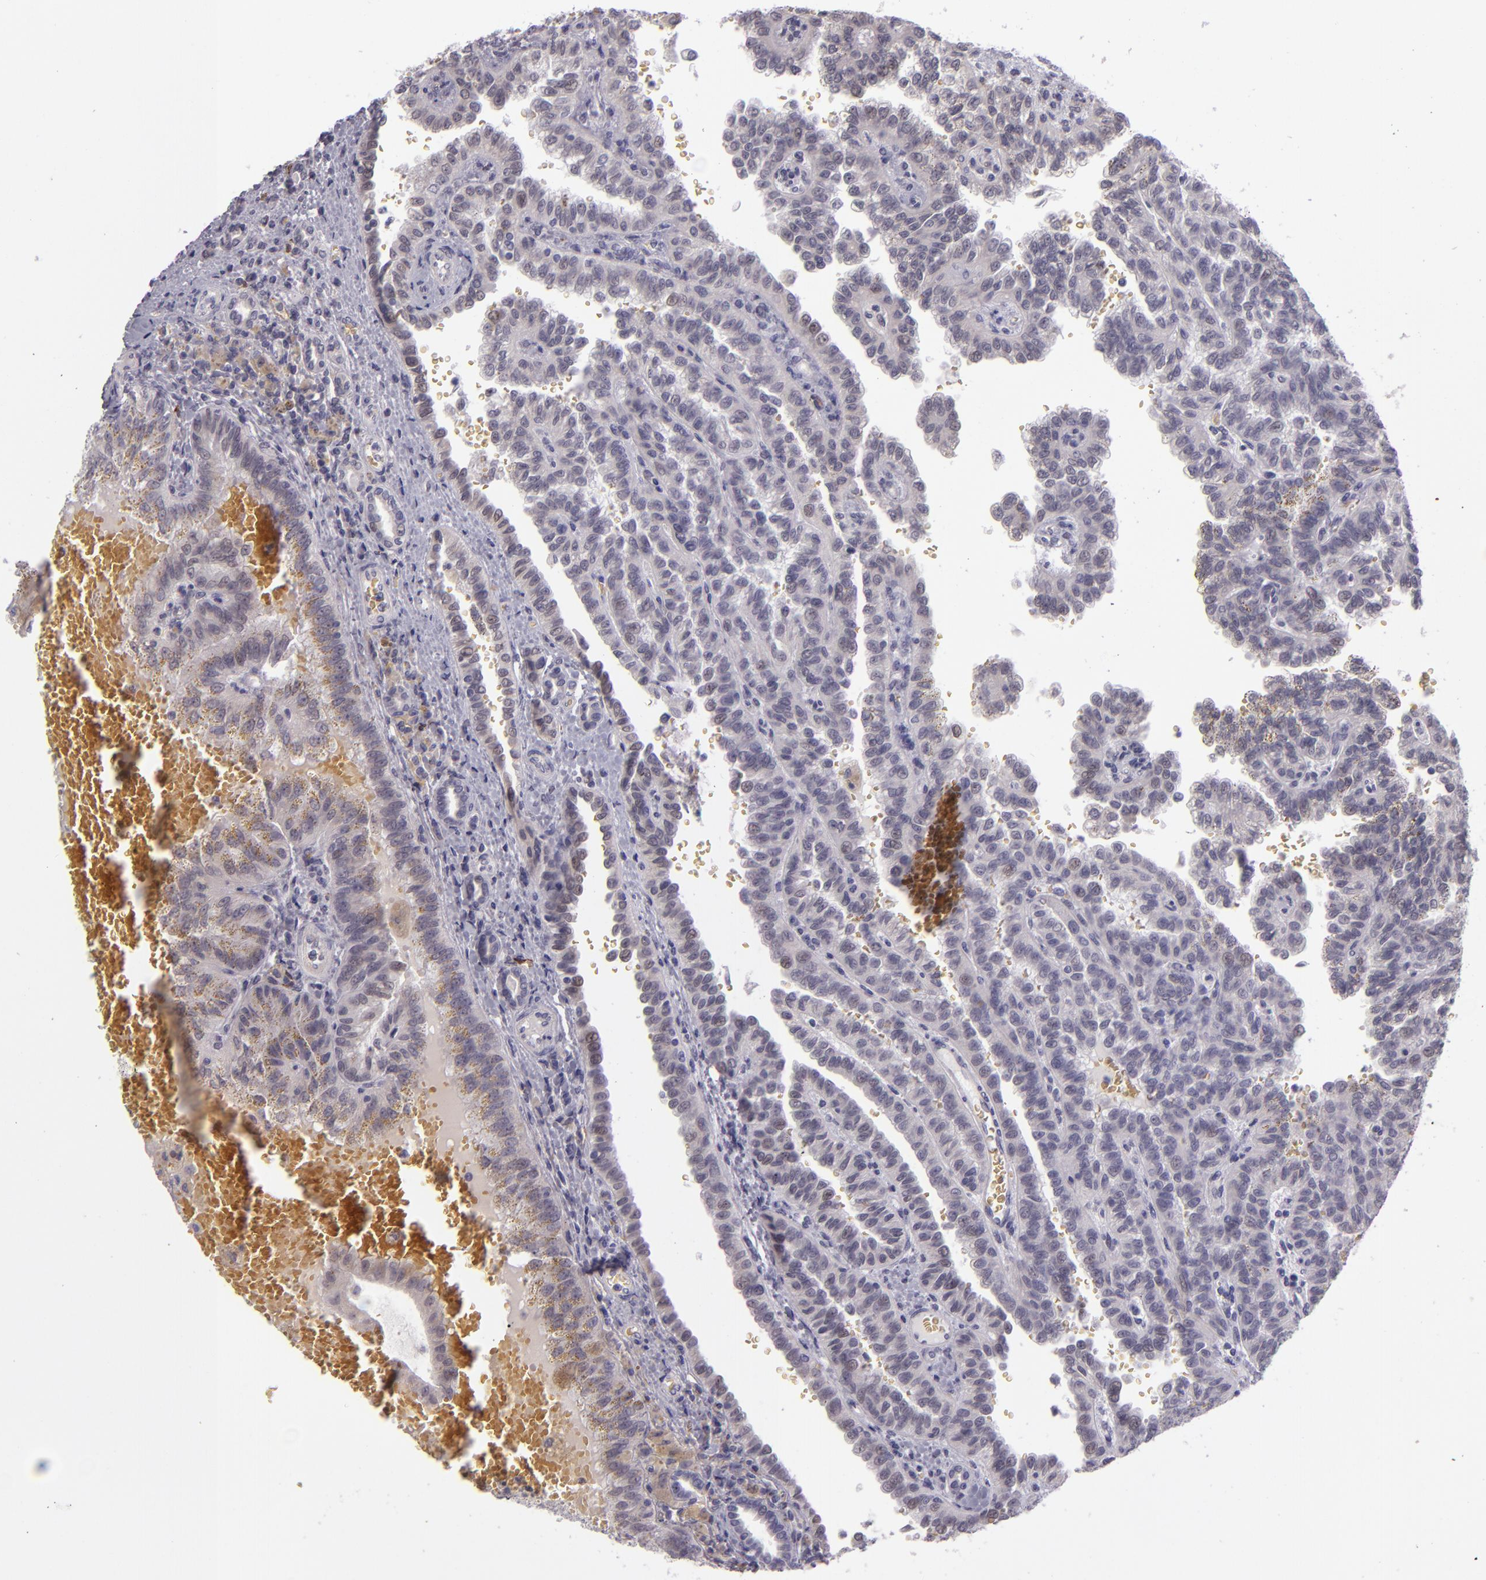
{"staining": {"intensity": "negative", "quantity": "none", "location": "none"}, "tissue": "renal cancer", "cell_type": "Tumor cells", "image_type": "cancer", "snomed": [{"axis": "morphology", "description": "Inflammation, NOS"}, {"axis": "morphology", "description": "Adenocarcinoma, NOS"}, {"axis": "topography", "description": "Kidney"}], "caption": "Renal cancer was stained to show a protein in brown. There is no significant staining in tumor cells.", "gene": "SNCB", "patient": {"sex": "male", "age": 68}}